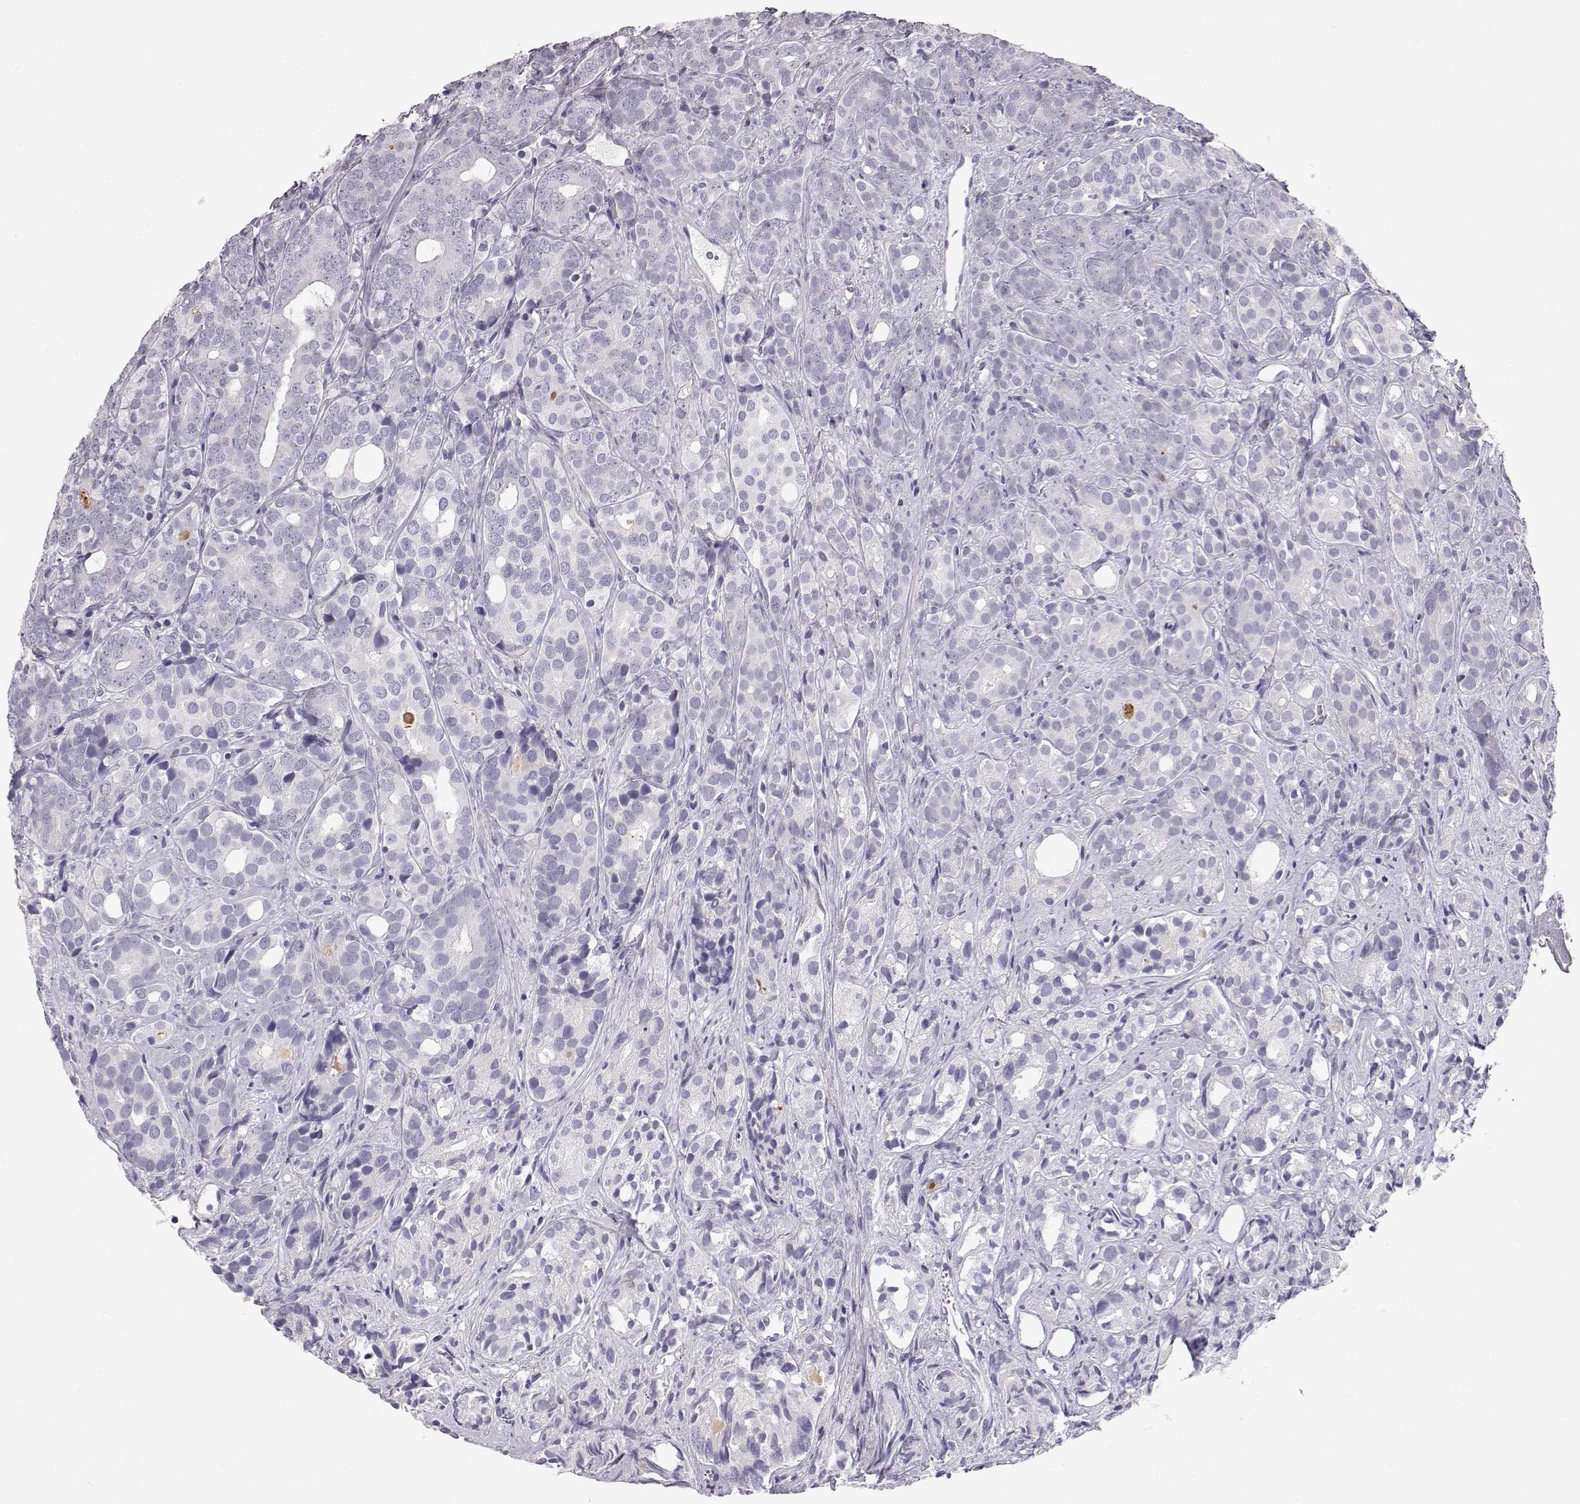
{"staining": {"intensity": "negative", "quantity": "none", "location": "none"}, "tissue": "prostate cancer", "cell_type": "Tumor cells", "image_type": "cancer", "snomed": [{"axis": "morphology", "description": "Adenocarcinoma, High grade"}, {"axis": "topography", "description": "Prostate"}], "caption": "A micrograph of prostate high-grade adenocarcinoma stained for a protein displays no brown staining in tumor cells.", "gene": "KRTAP16-1", "patient": {"sex": "male", "age": 84}}